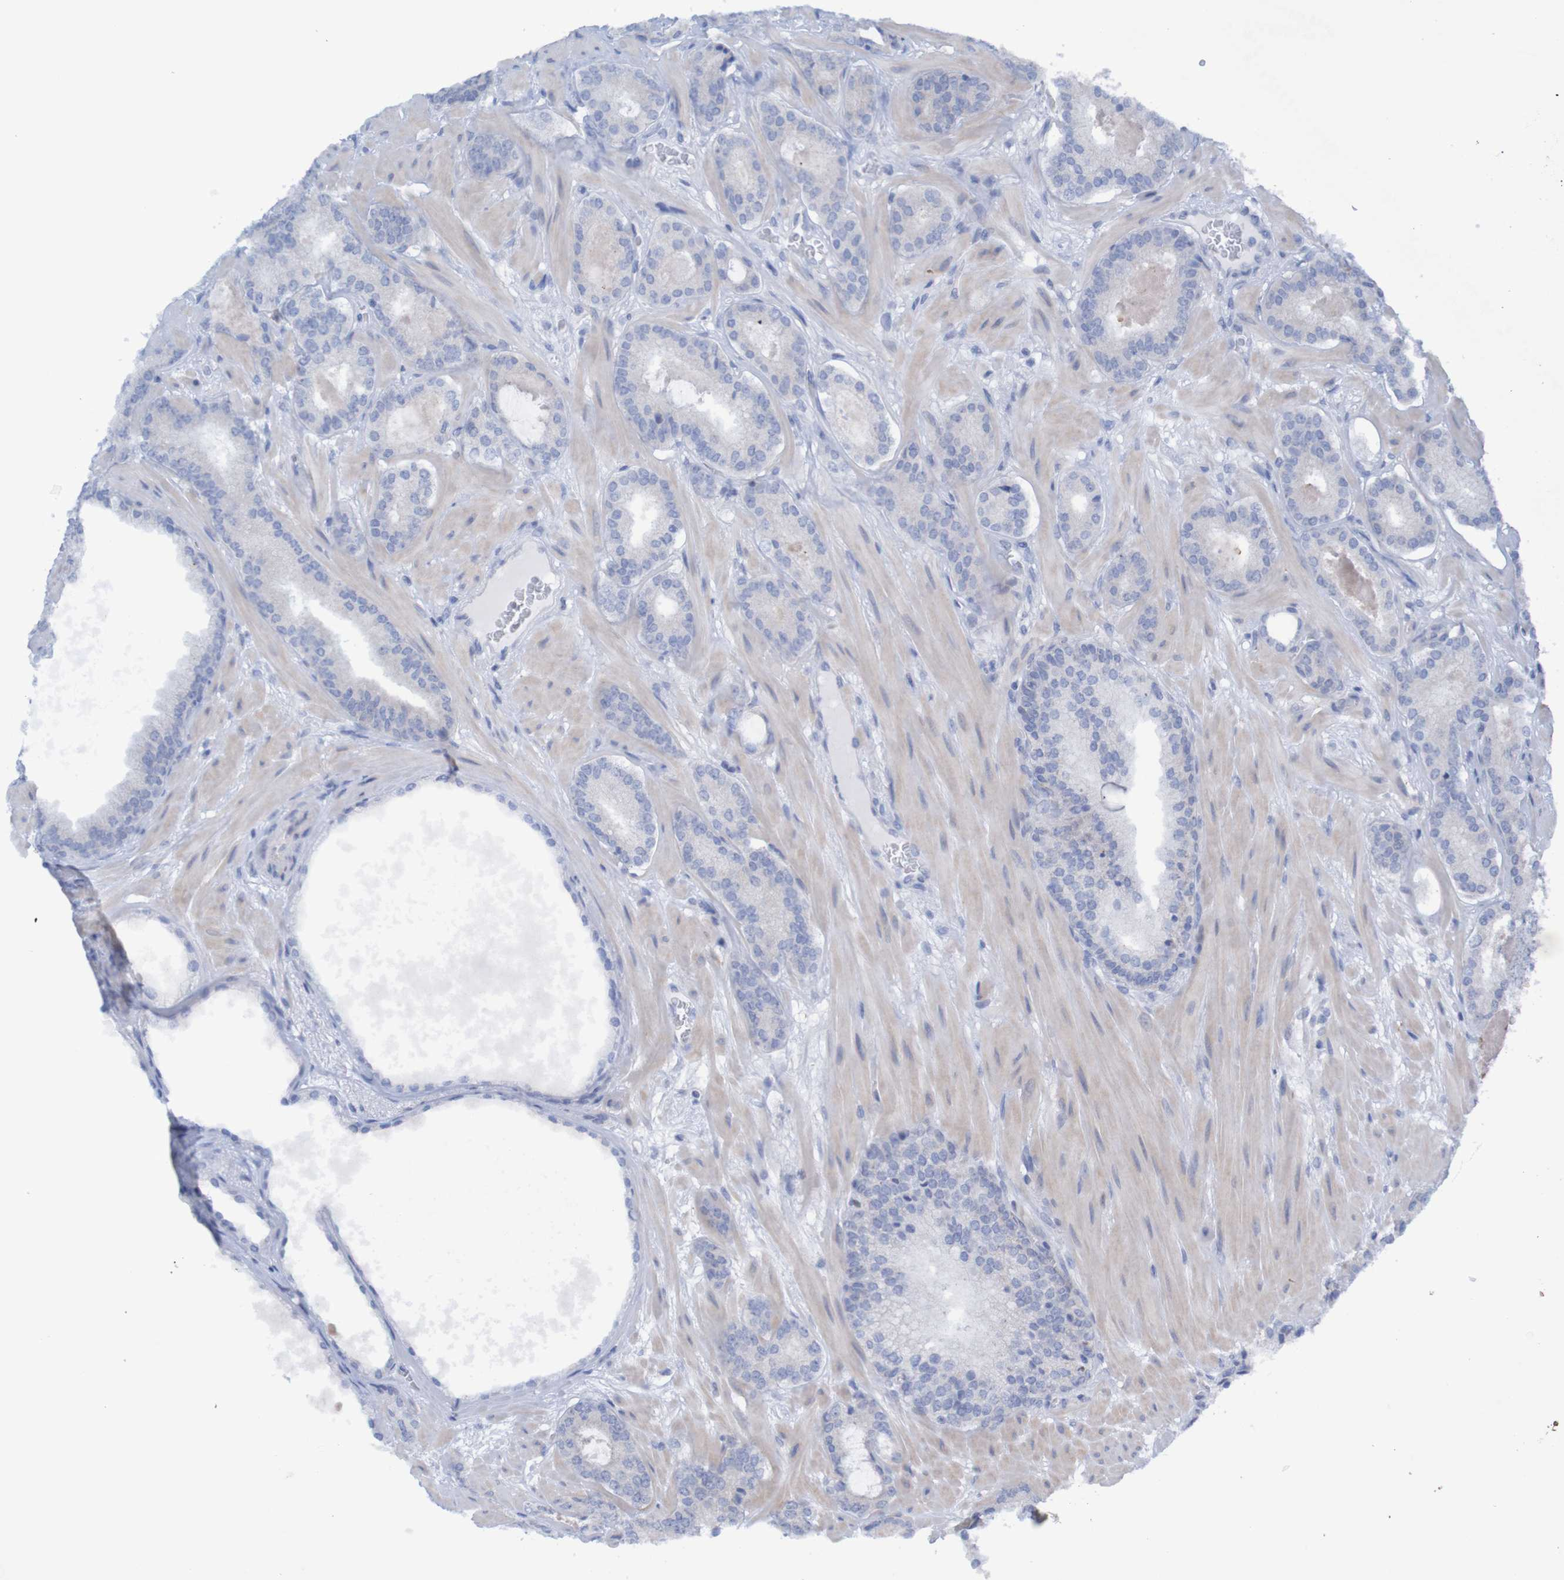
{"staining": {"intensity": "negative", "quantity": "none", "location": "none"}, "tissue": "prostate cancer", "cell_type": "Tumor cells", "image_type": "cancer", "snomed": [{"axis": "morphology", "description": "Adenocarcinoma, Low grade"}, {"axis": "topography", "description": "Prostate"}], "caption": "Protein analysis of prostate cancer exhibits no significant staining in tumor cells.", "gene": "ANGPT4", "patient": {"sex": "male", "age": 63}}